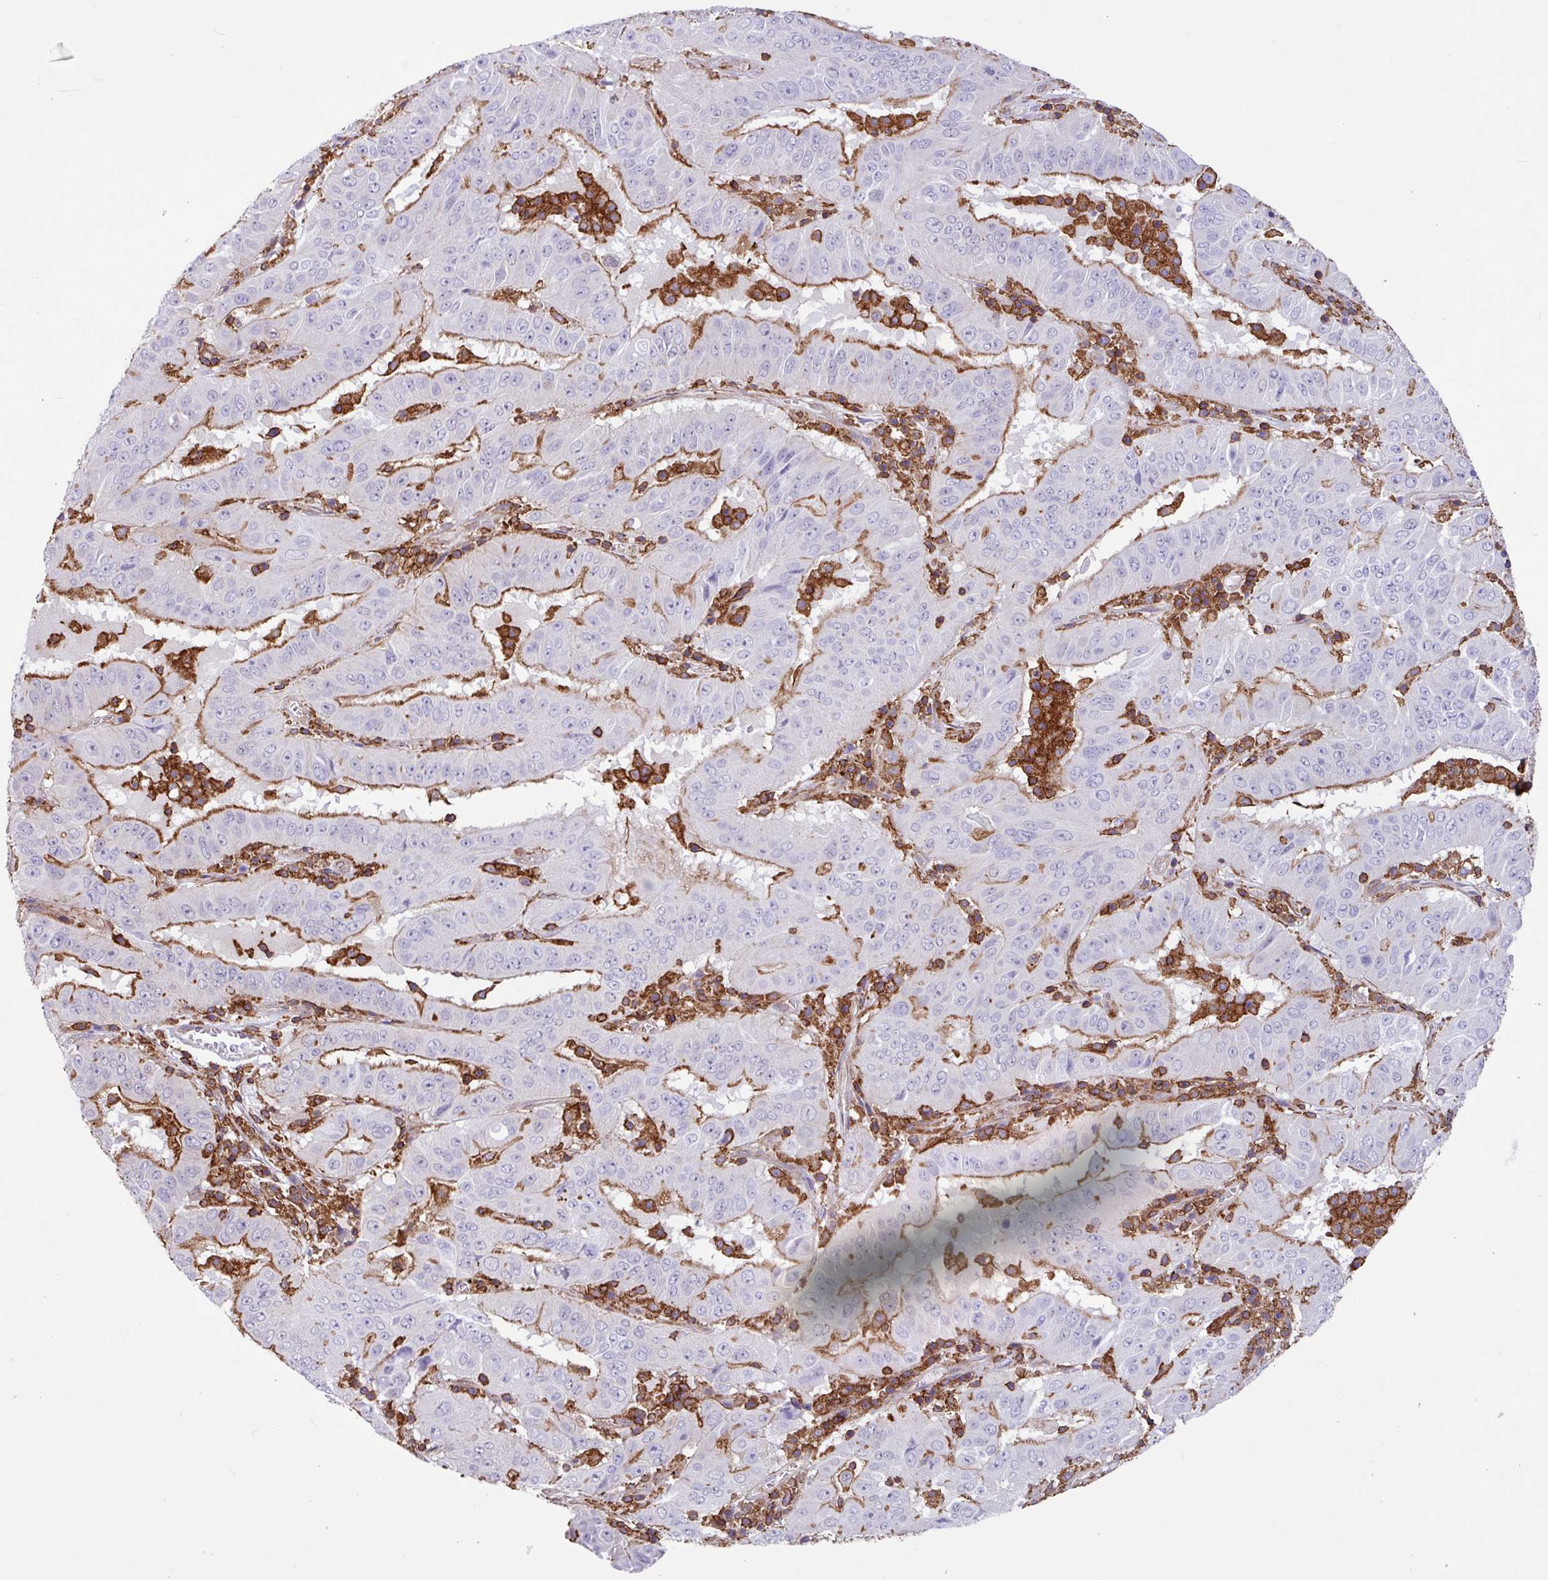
{"staining": {"intensity": "moderate", "quantity": "25%-75%", "location": "cytoplasmic/membranous"}, "tissue": "pancreatic cancer", "cell_type": "Tumor cells", "image_type": "cancer", "snomed": [{"axis": "morphology", "description": "Adenocarcinoma, NOS"}, {"axis": "topography", "description": "Pancreas"}], "caption": "High-magnification brightfield microscopy of pancreatic cancer (adenocarcinoma) stained with DAB (3,3'-diaminobenzidine) (brown) and counterstained with hematoxylin (blue). tumor cells exhibit moderate cytoplasmic/membranous staining is present in approximately25%-75% of cells.", "gene": "PPP1R18", "patient": {"sex": "male", "age": 63}}